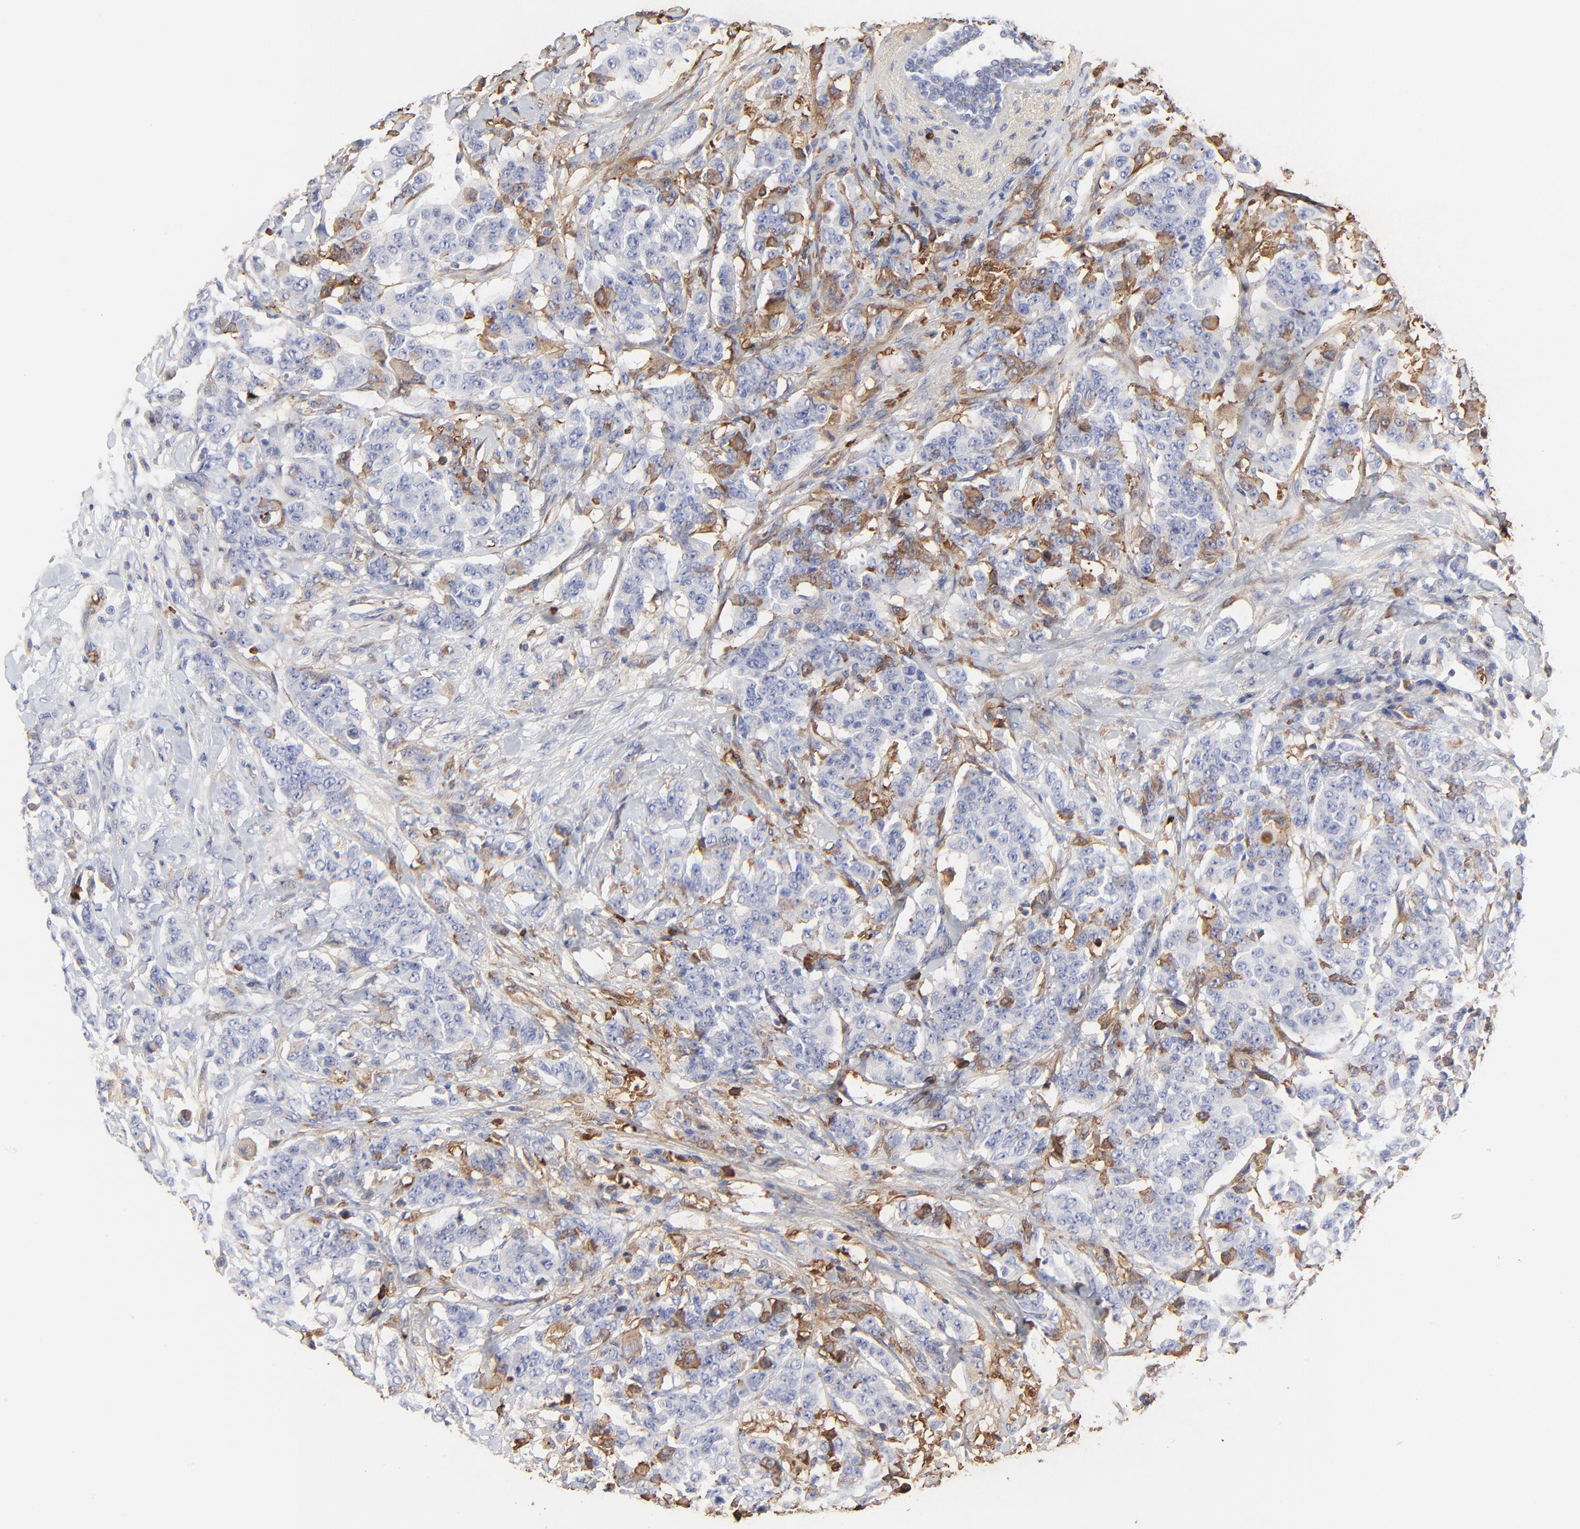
{"staining": {"intensity": "weak", "quantity": "<25%", "location": "cytoplasmic/membranous"}, "tissue": "breast cancer", "cell_type": "Tumor cells", "image_type": "cancer", "snomed": [{"axis": "morphology", "description": "Duct carcinoma"}, {"axis": "topography", "description": "Breast"}], "caption": "DAB (3,3'-diaminobenzidine) immunohistochemical staining of breast cancer demonstrates no significant positivity in tumor cells.", "gene": "PAG1", "patient": {"sex": "female", "age": 40}}